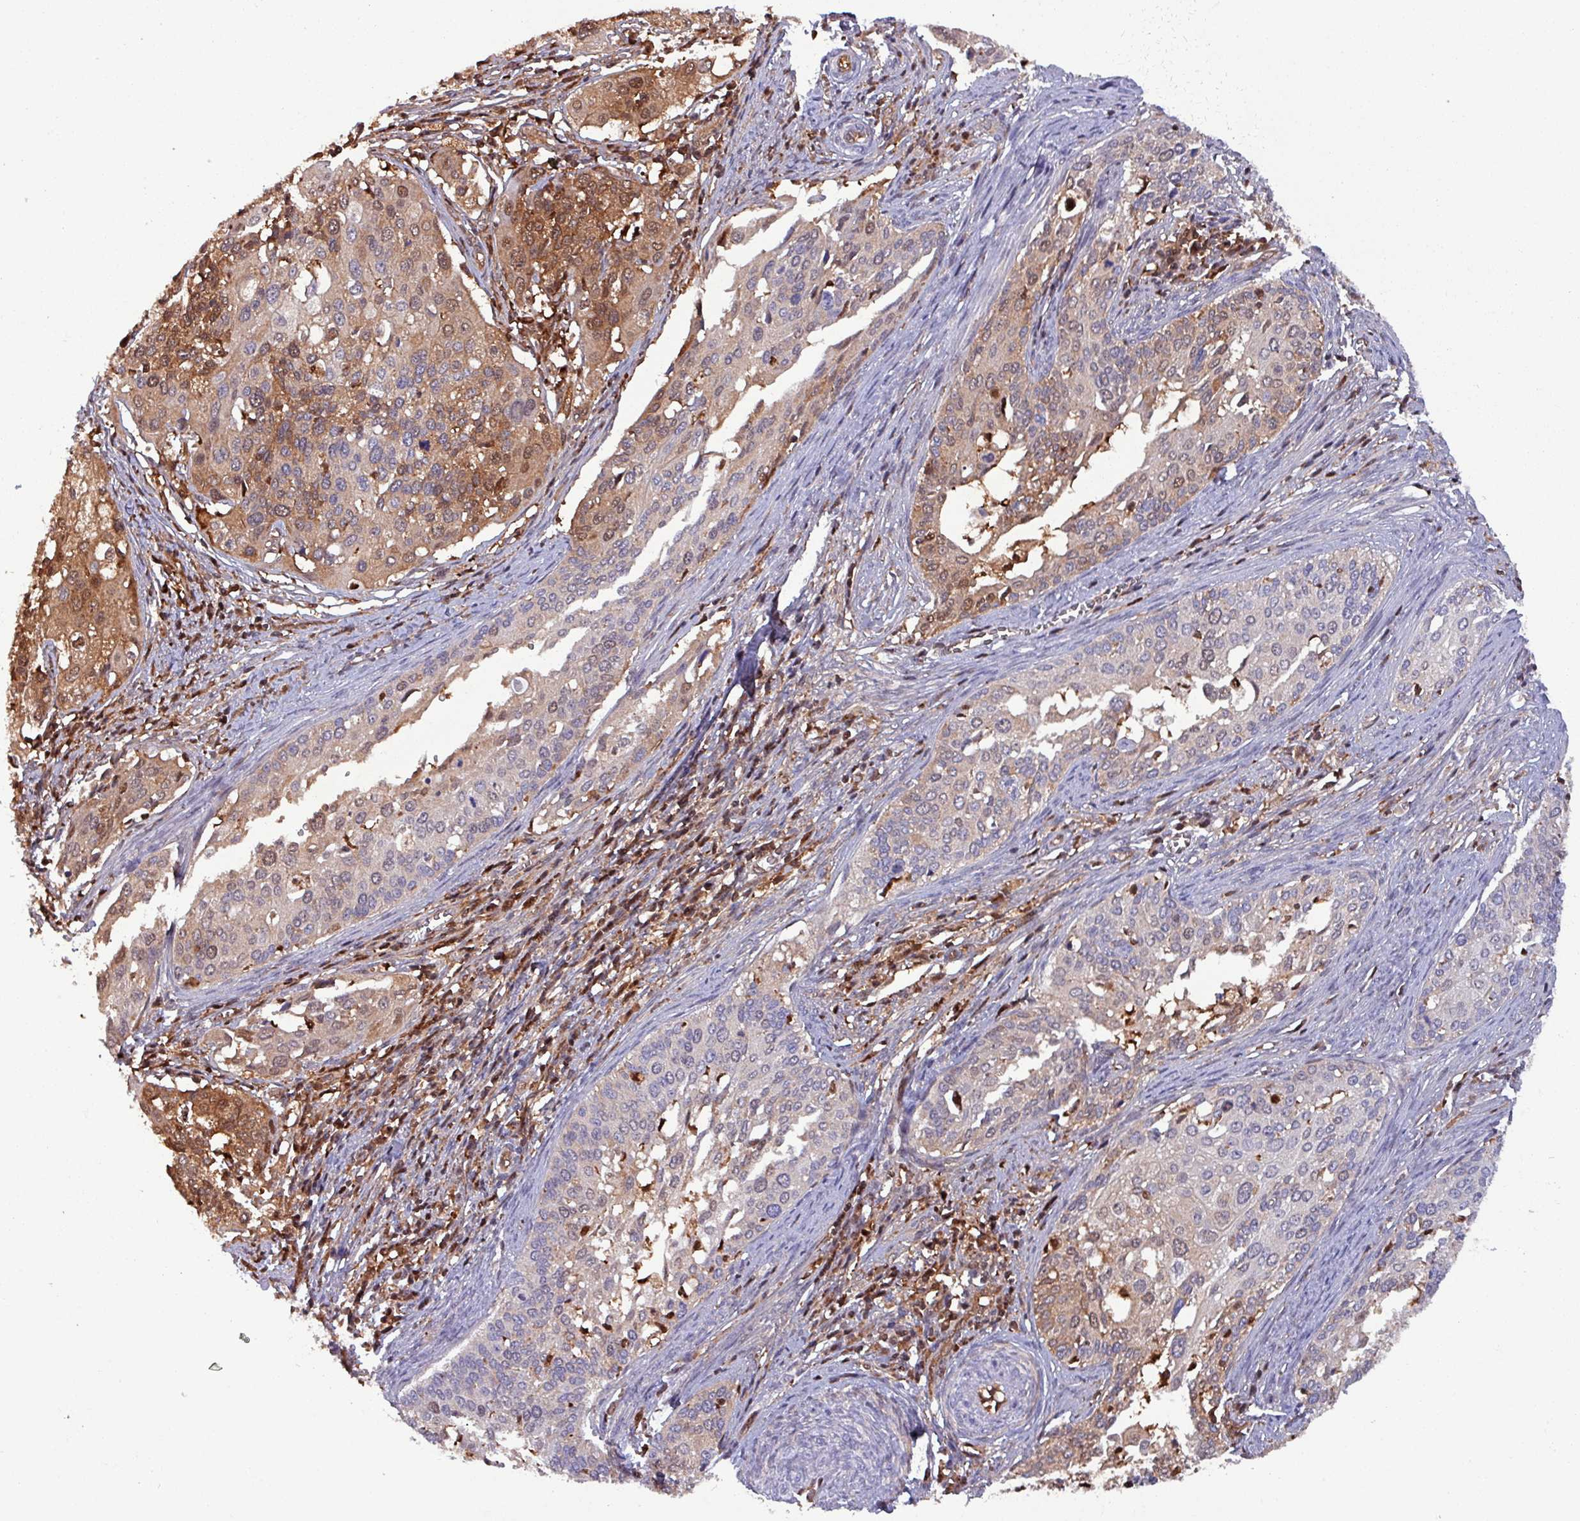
{"staining": {"intensity": "moderate", "quantity": "<25%", "location": "cytoplasmic/membranous,nuclear"}, "tissue": "cervical cancer", "cell_type": "Tumor cells", "image_type": "cancer", "snomed": [{"axis": "morphology", "description": "Squamous cell carcinoma, NOS"}, {"axis": "topography", "description": "Cervix"}], "caption": "IHC photomicrograph of human squamous cell carcinoma (cervical) stained for a protein (brown), which exhibits low levels of moderate cytoplasmic/membranous and nuclear positivity in about <25% of tumor cells.", "gene": "PSMB8", "patient": {"sex": "female", "age": 44}}